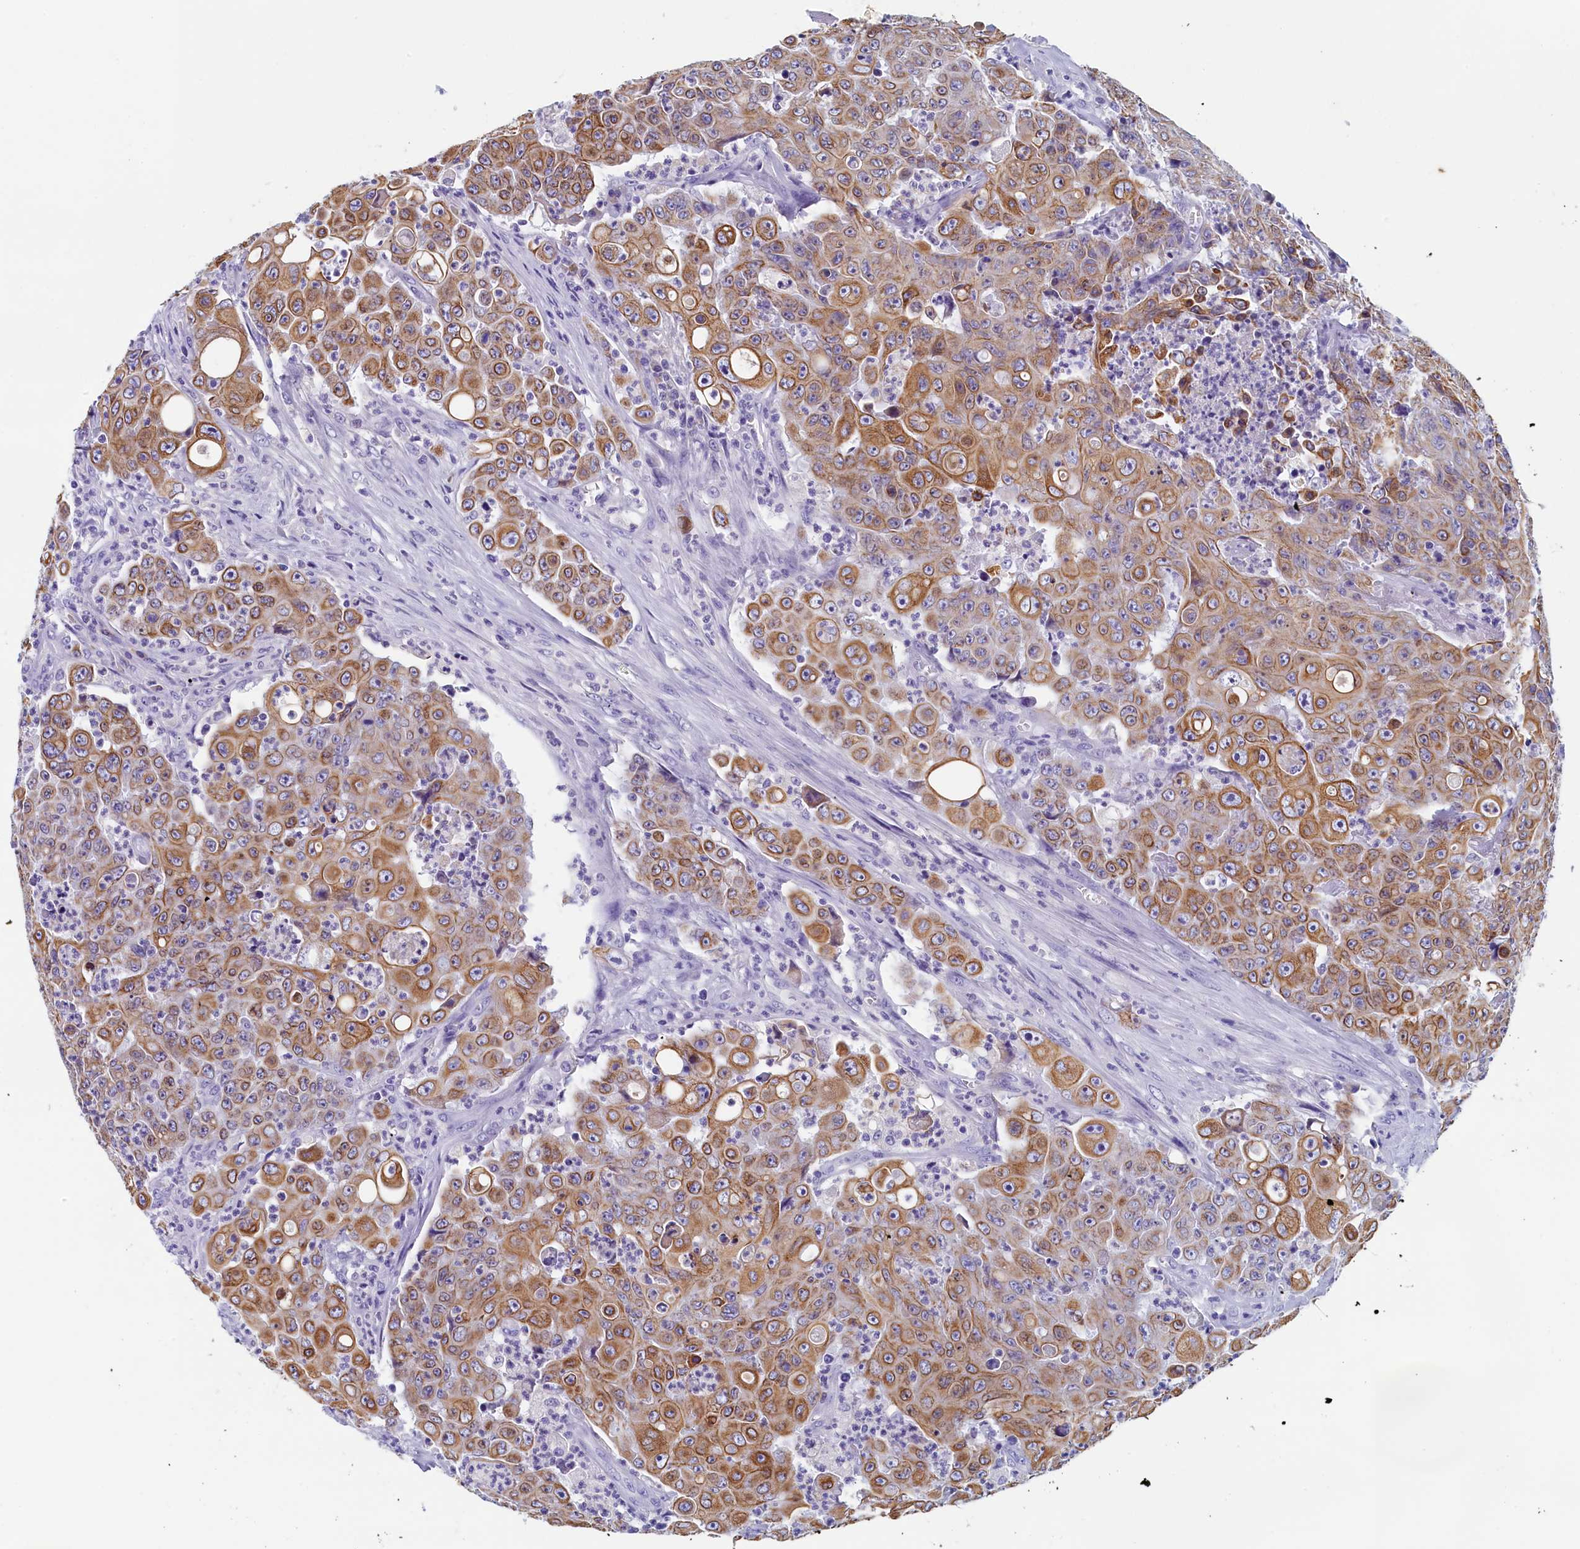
{"staining": {"intensity": "moderate", "quantity": ">75%", "location": "cytoplasmic/membranous"}, "tissue": "colorectal cancer", "cell_type": "Tumor cells", "image_type": "cancer", "snomed": [{"axis": "morphology", "description": "Adenocarcinoma, NOS"}, {"axis": "topography", "description": "Colon"}], "caption": "Adenocarcinoma (colorectal) stained with immunohistochemistry (IHC) demonstrates moderate cytoplasmic/membranous staining in approximately >75% of tumor cells.", "gene": "GUCA1C", "patient": {"sex": "male", "age": 51}}